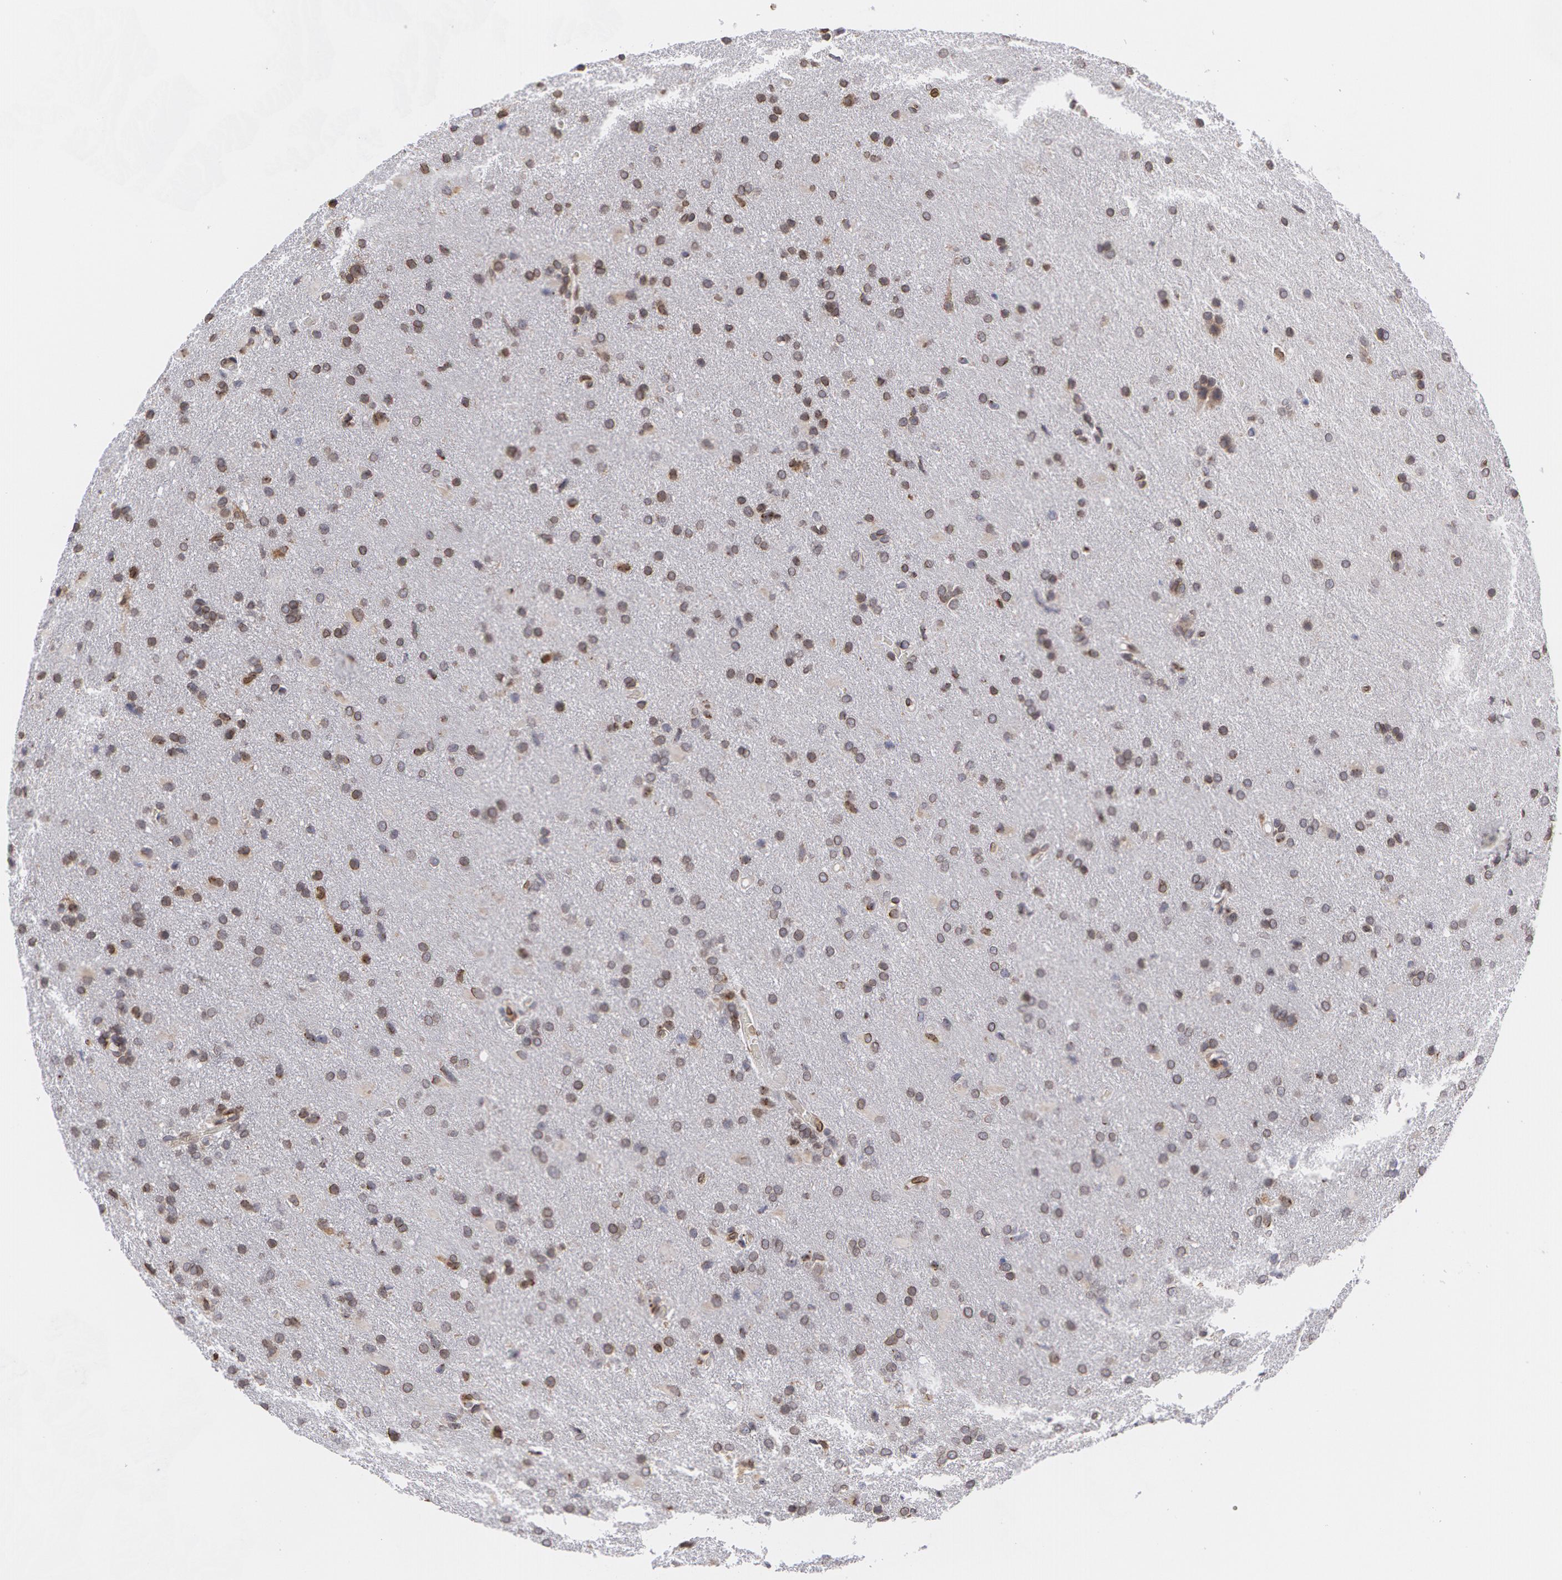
{"staining": {"intensity": "moderate", "quantity": "<25%", "location": "nuclear"}, "tissue": "glioma", "cell_type": "Tumor cells", "image_type": "cancer", "snomed": [{"axis": "morphology", "description": "Glioma, malignant, High grade"}, {"axis": "topography", "description": "Brain"}], "caption": "IHC (DAB) staining of human glioma shows moderate nuclear protein staining in about <25% of tumor cells. (Stains: DAB (3,3'-diaminobenzidine) in brown, nuclei in blue, Microscopy: brightfield microscopy at high magnification).", "gene": "EMD", "patient": {"sex": "male", "age": 68}}